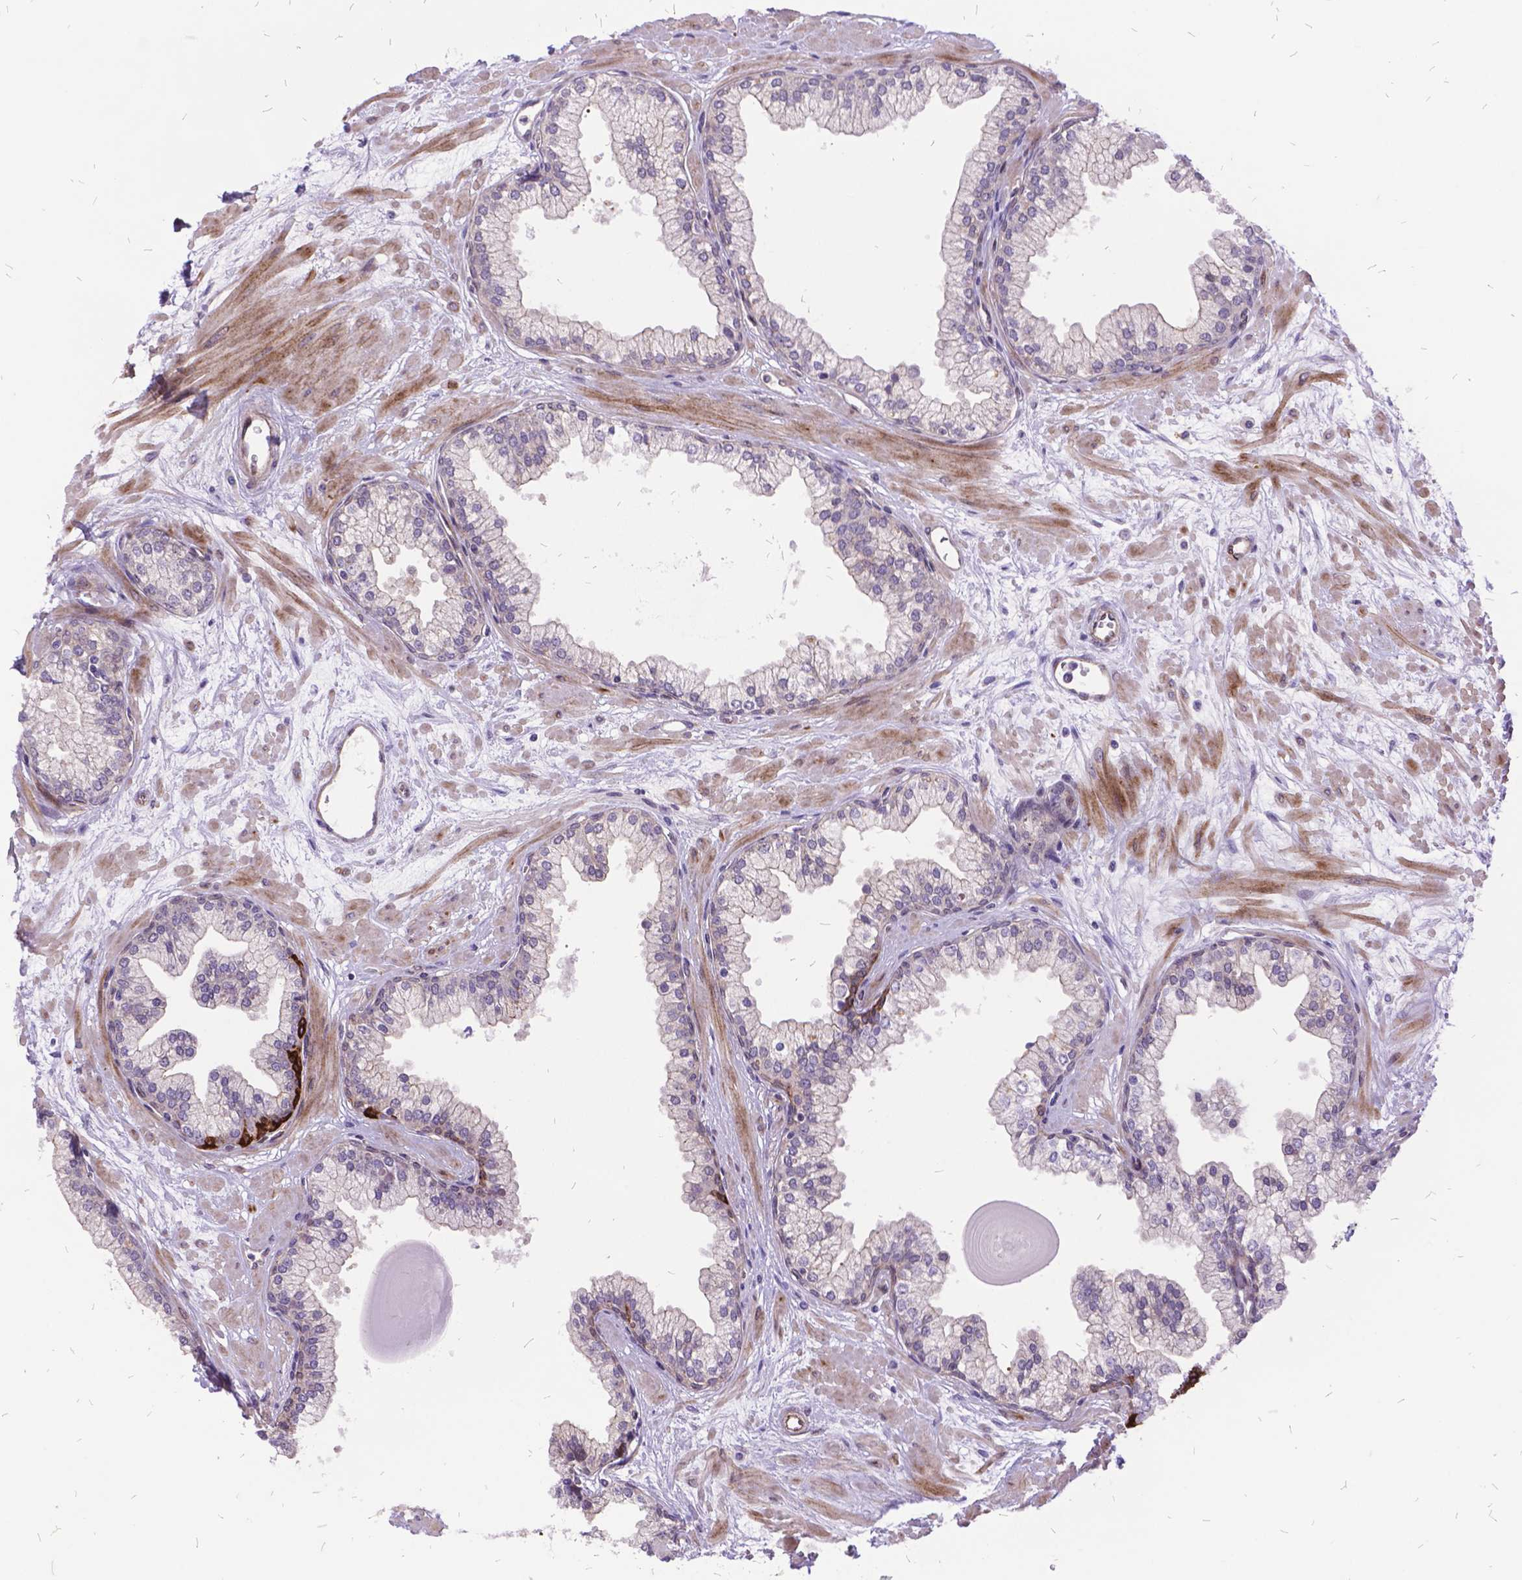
{"staining": {"intensity": "strong", "quantity": "<25%", "location": "cytoplasmic/membranous"}, "tissue": "prostate", "cell_type": "Glandular cells", "image_type": "normal", "snomed": [{"axis": "morphology", "description": "Normal tissue, NOS"}, {"axis": "topography", "description": "Prostate"}, {"axis": "topography", "description": "Peripheral nerve tissue"}], "caption": "About <25% of glandular cells in benign human prostate demonstrate strong cytoplasmic/membranous protein positivity as visualized by brown immunohistochemical staining.", "gene": "GRB7", "patient": {"sex": "male", "age": 61}}